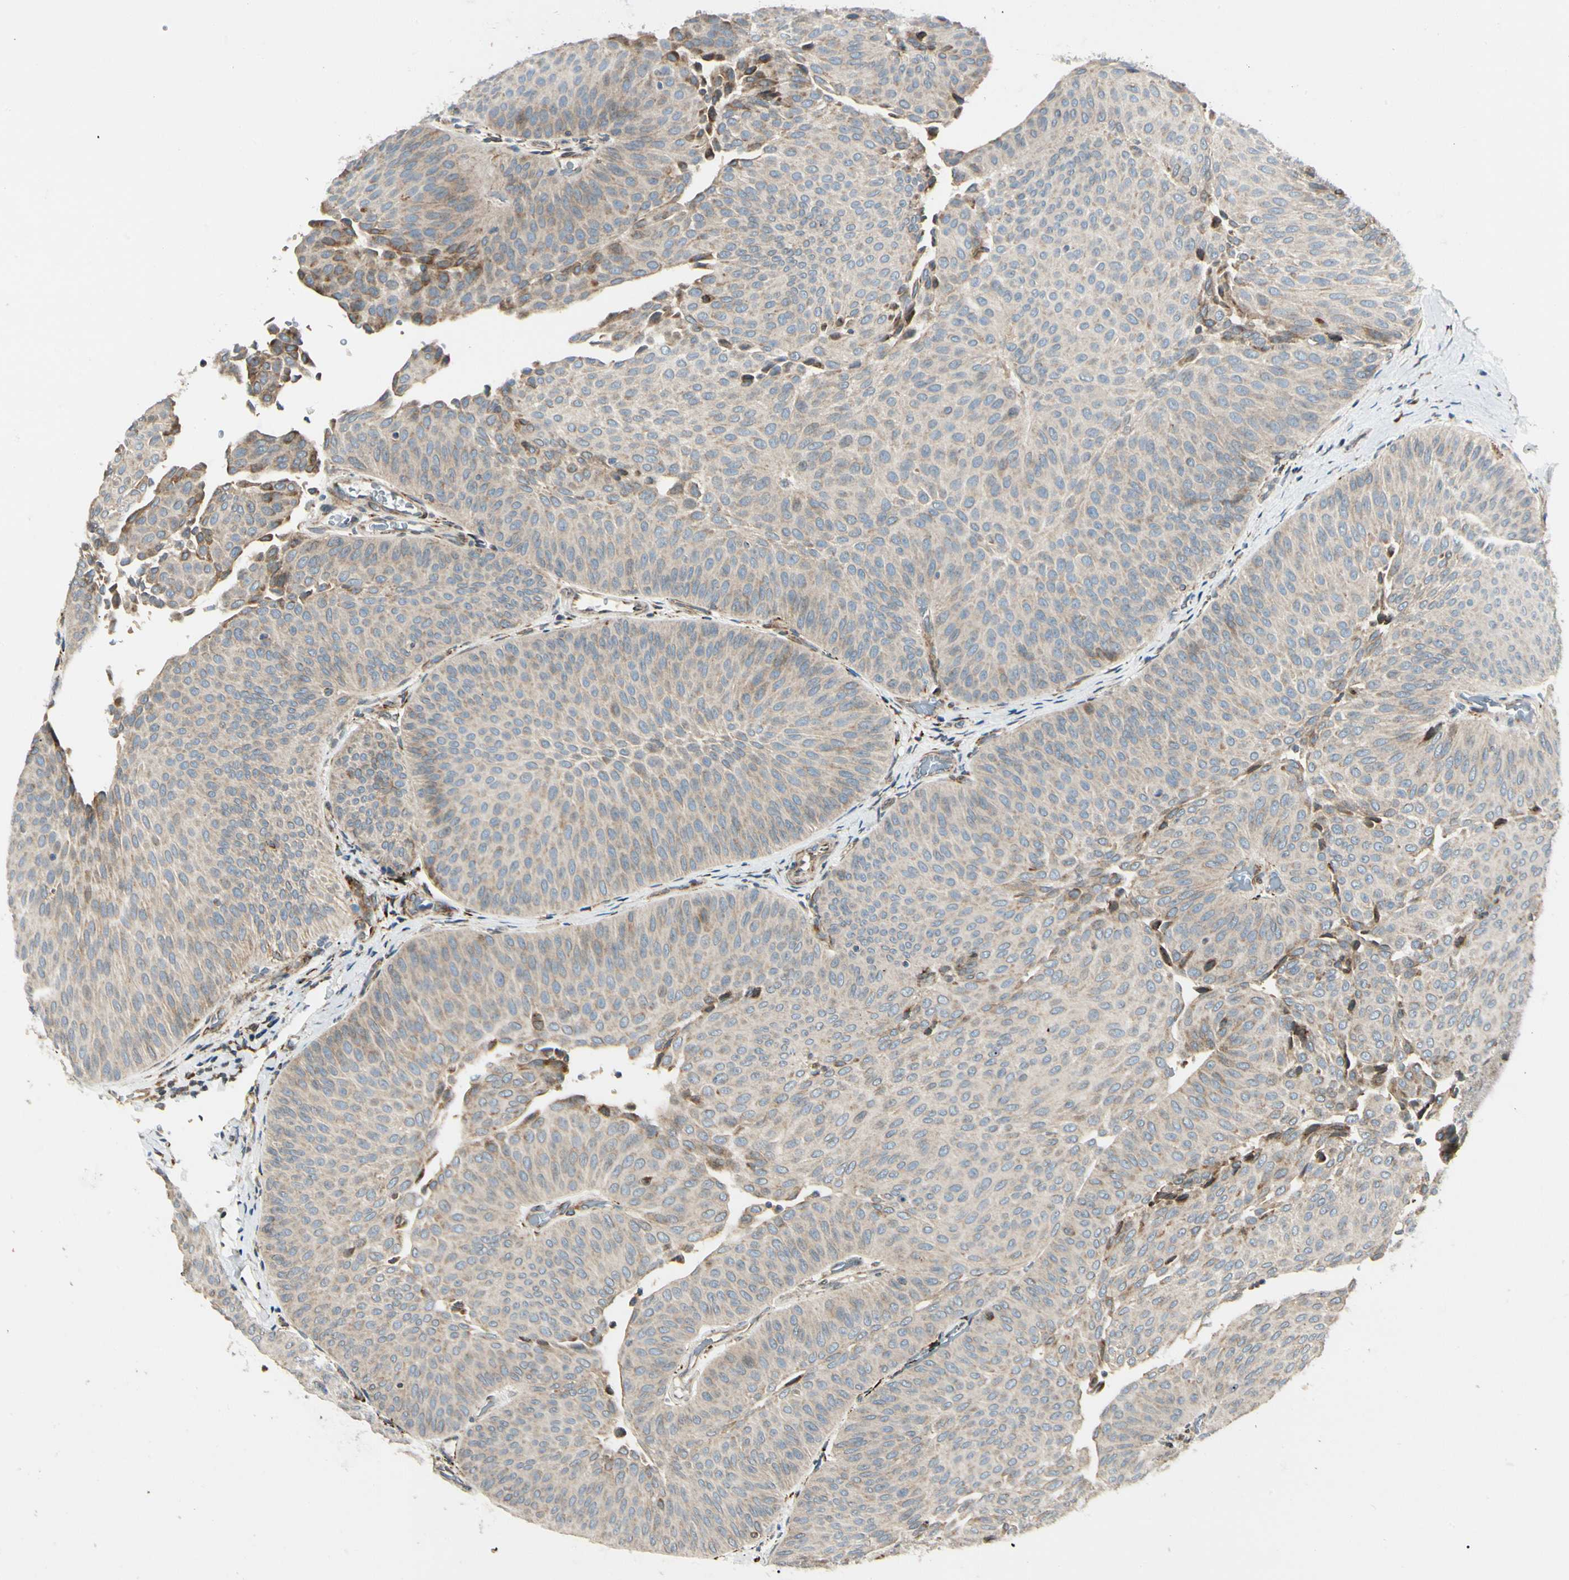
{"staining": {"intensity": "weak", "quantity": ">75%", "location": "cytoplasmic/membranous"}, "tissue": "urothelial cancer", "cell_type": "Tumor cells", "image_type": "cancer", "snomed": [{"axis": "morphology", "description": "Urothelial carcinoma, Low grade"}, {"axis": "topography", "description": "Urinary bladder"}], "caption": "Tumor cells show low levels of weak cytoplasmic/membranous positivity in about >75% of cells in low-grade urothelial carcinoma.", "gene": "MRPL9", "patient": {"sex": "female", "age": 60}}